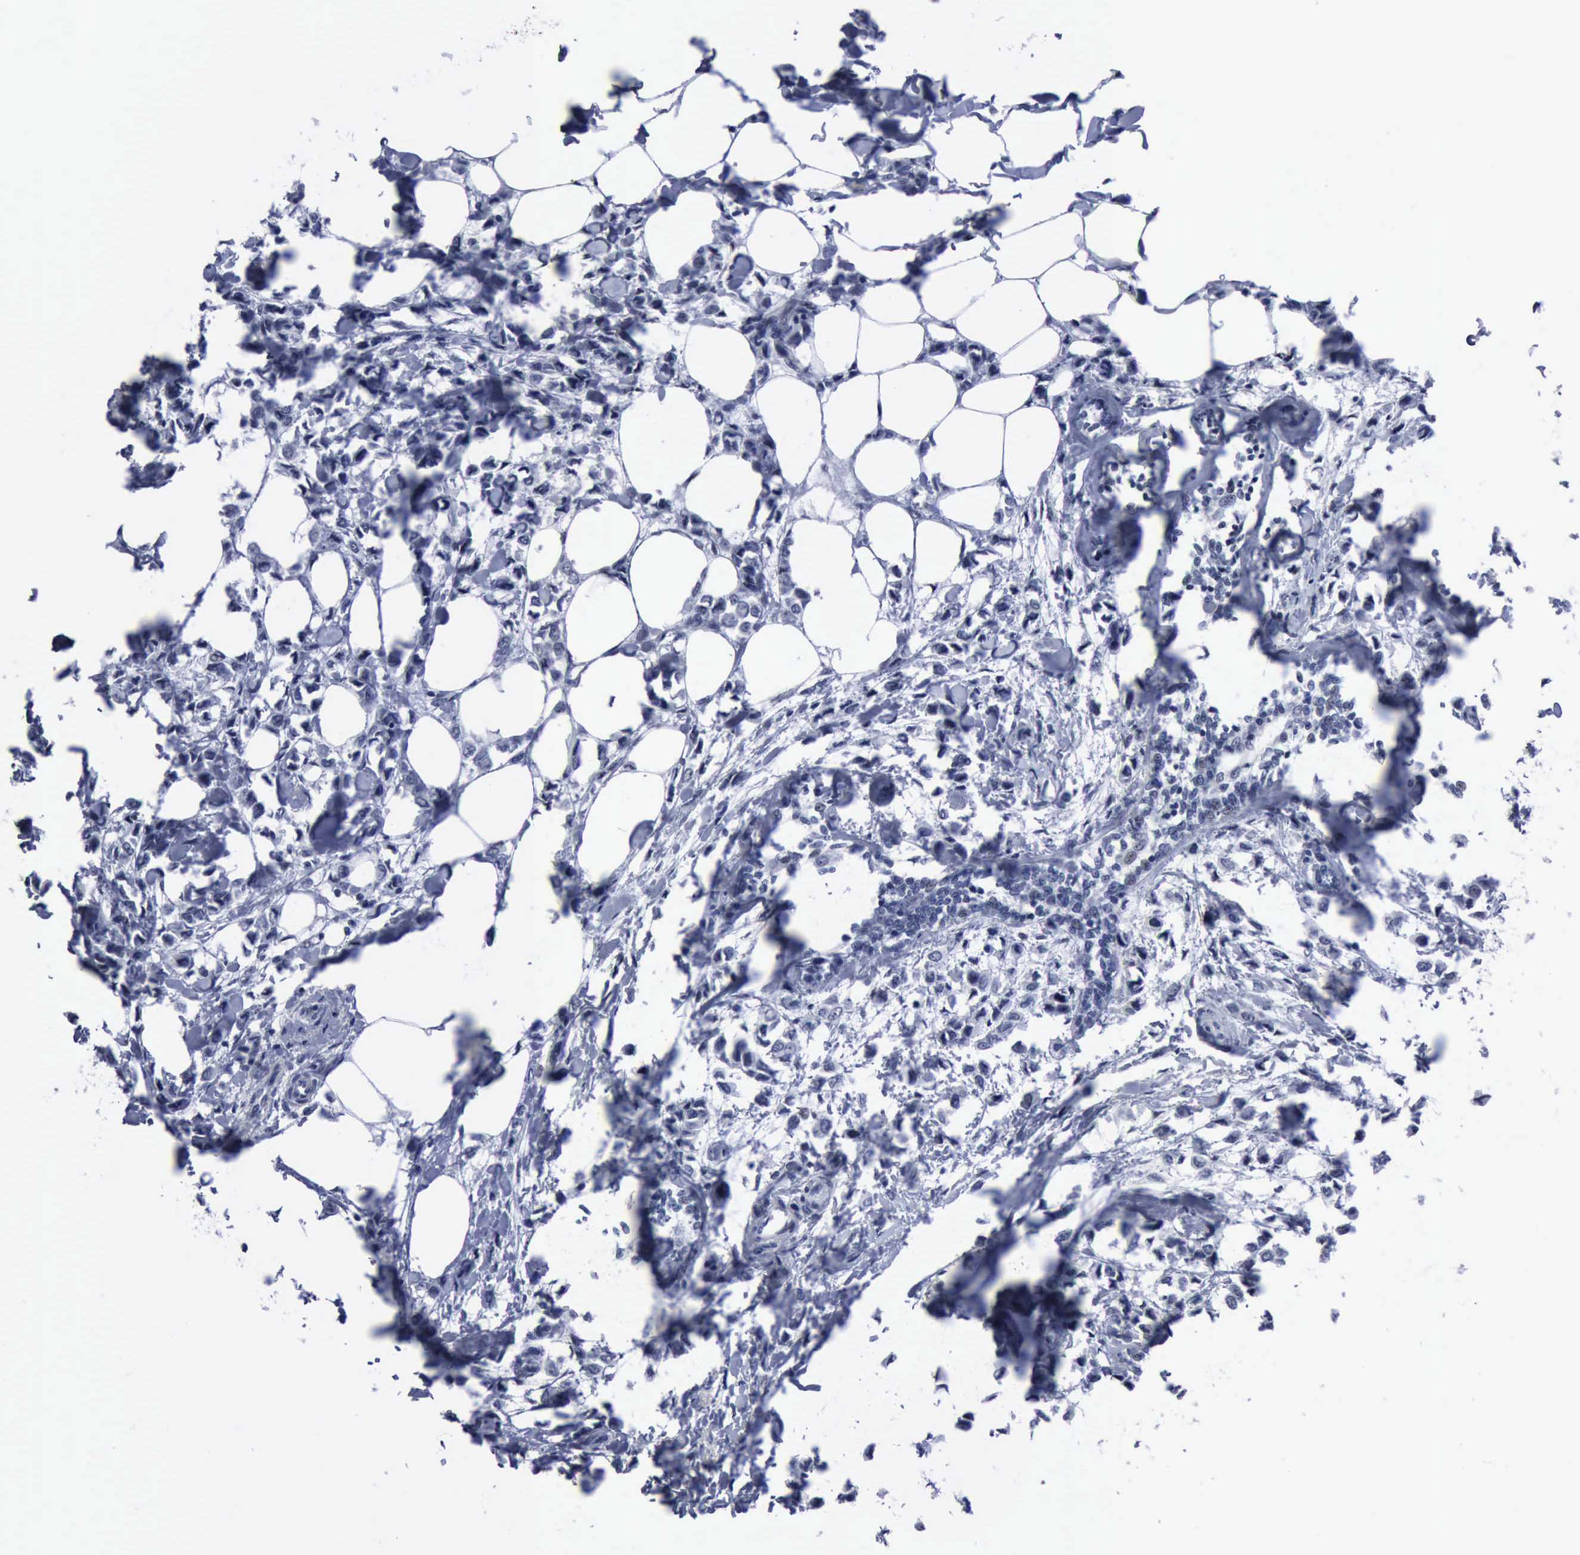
{"staining": {"intensity": "negative", "quantity": "none", "location": "none"}, "tissue": "breast cancer", "cell_type": "Tumor cells", "image_type": "cancer", "snomed": [{"axis": "morphology", "description": "Lobular carcinoma"}, {"axis": "topography", "description": "Breast"}], "caption": "Breast lobular carcinoma was stained to show a protein in brown. There is no significant staining in tumor cells.", "gene": "BRD1", "patient": {"sex": "female", "age": 51}}